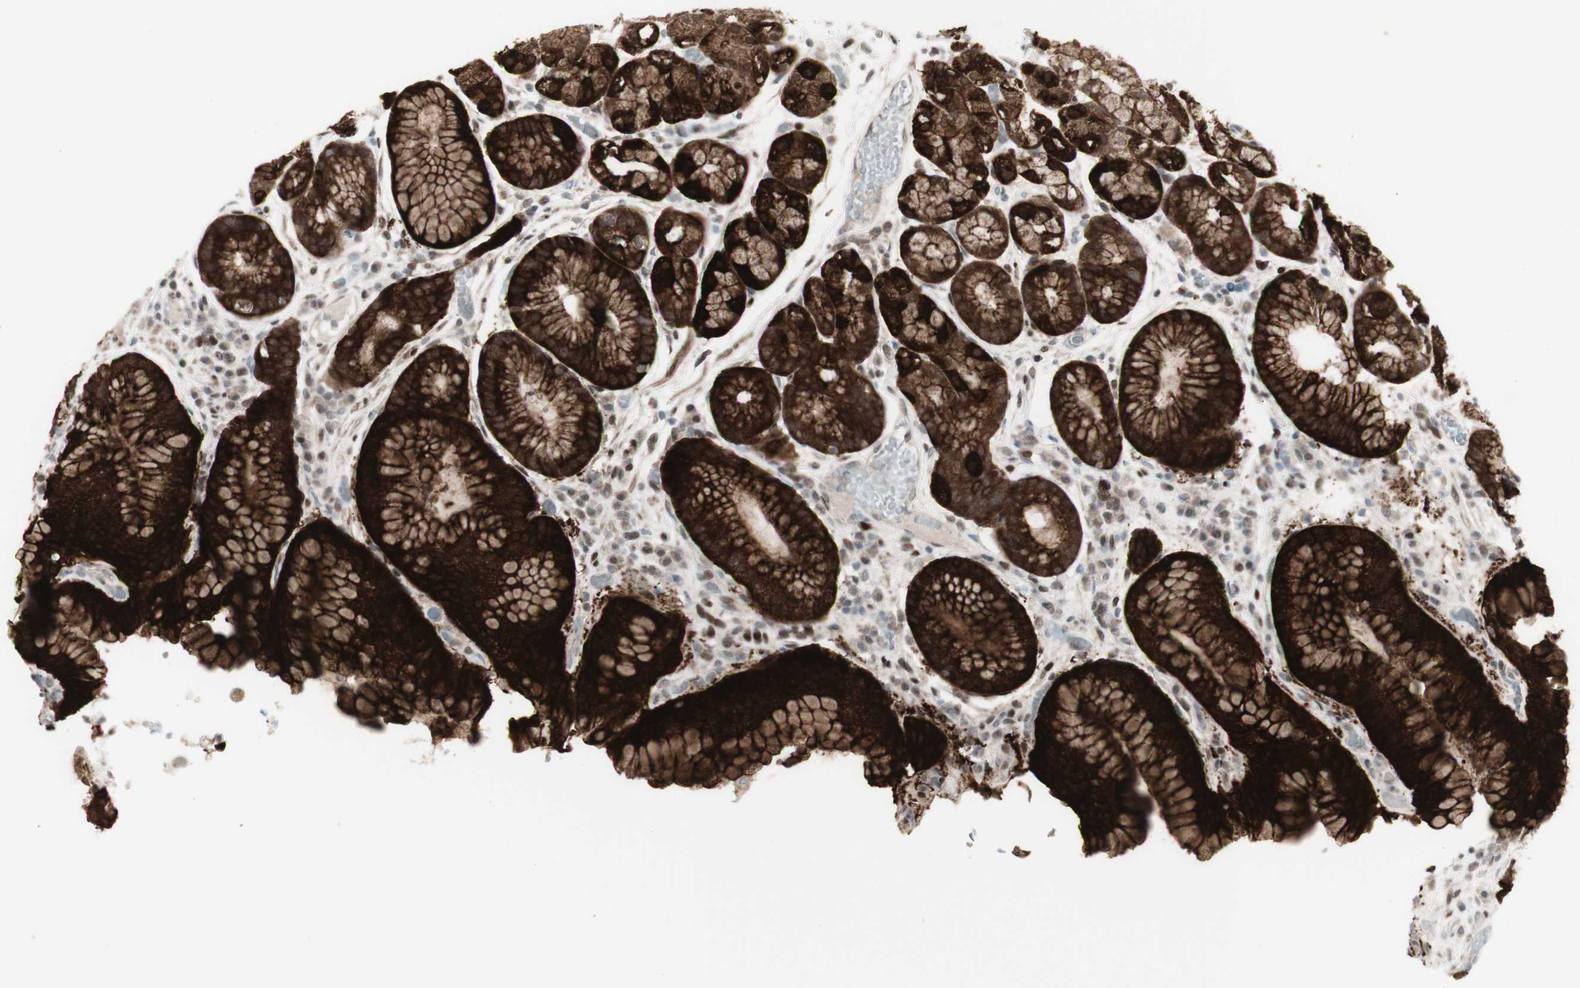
{"staining": {"intensity": "strong", "quantity": ">75%", "location": "cytoplasmic/membranous"}, "tissue": "stomach", "cell_type": "Glandular cells", "image_type": "normal", "snomed": [{"axis": "morphology", "description": "Normal tissue, NOS"}, {"axis": "topography", "description": "Stomach, upper"}], "caption": "The image demonstrates immunohistochemical staining of normal stomach. There is strong cytoplasmic/membranous positivity is seen in about >75% of glandular cells.", "gene": "C1orf116", "patient": {"sex": "male", "age": 72}}